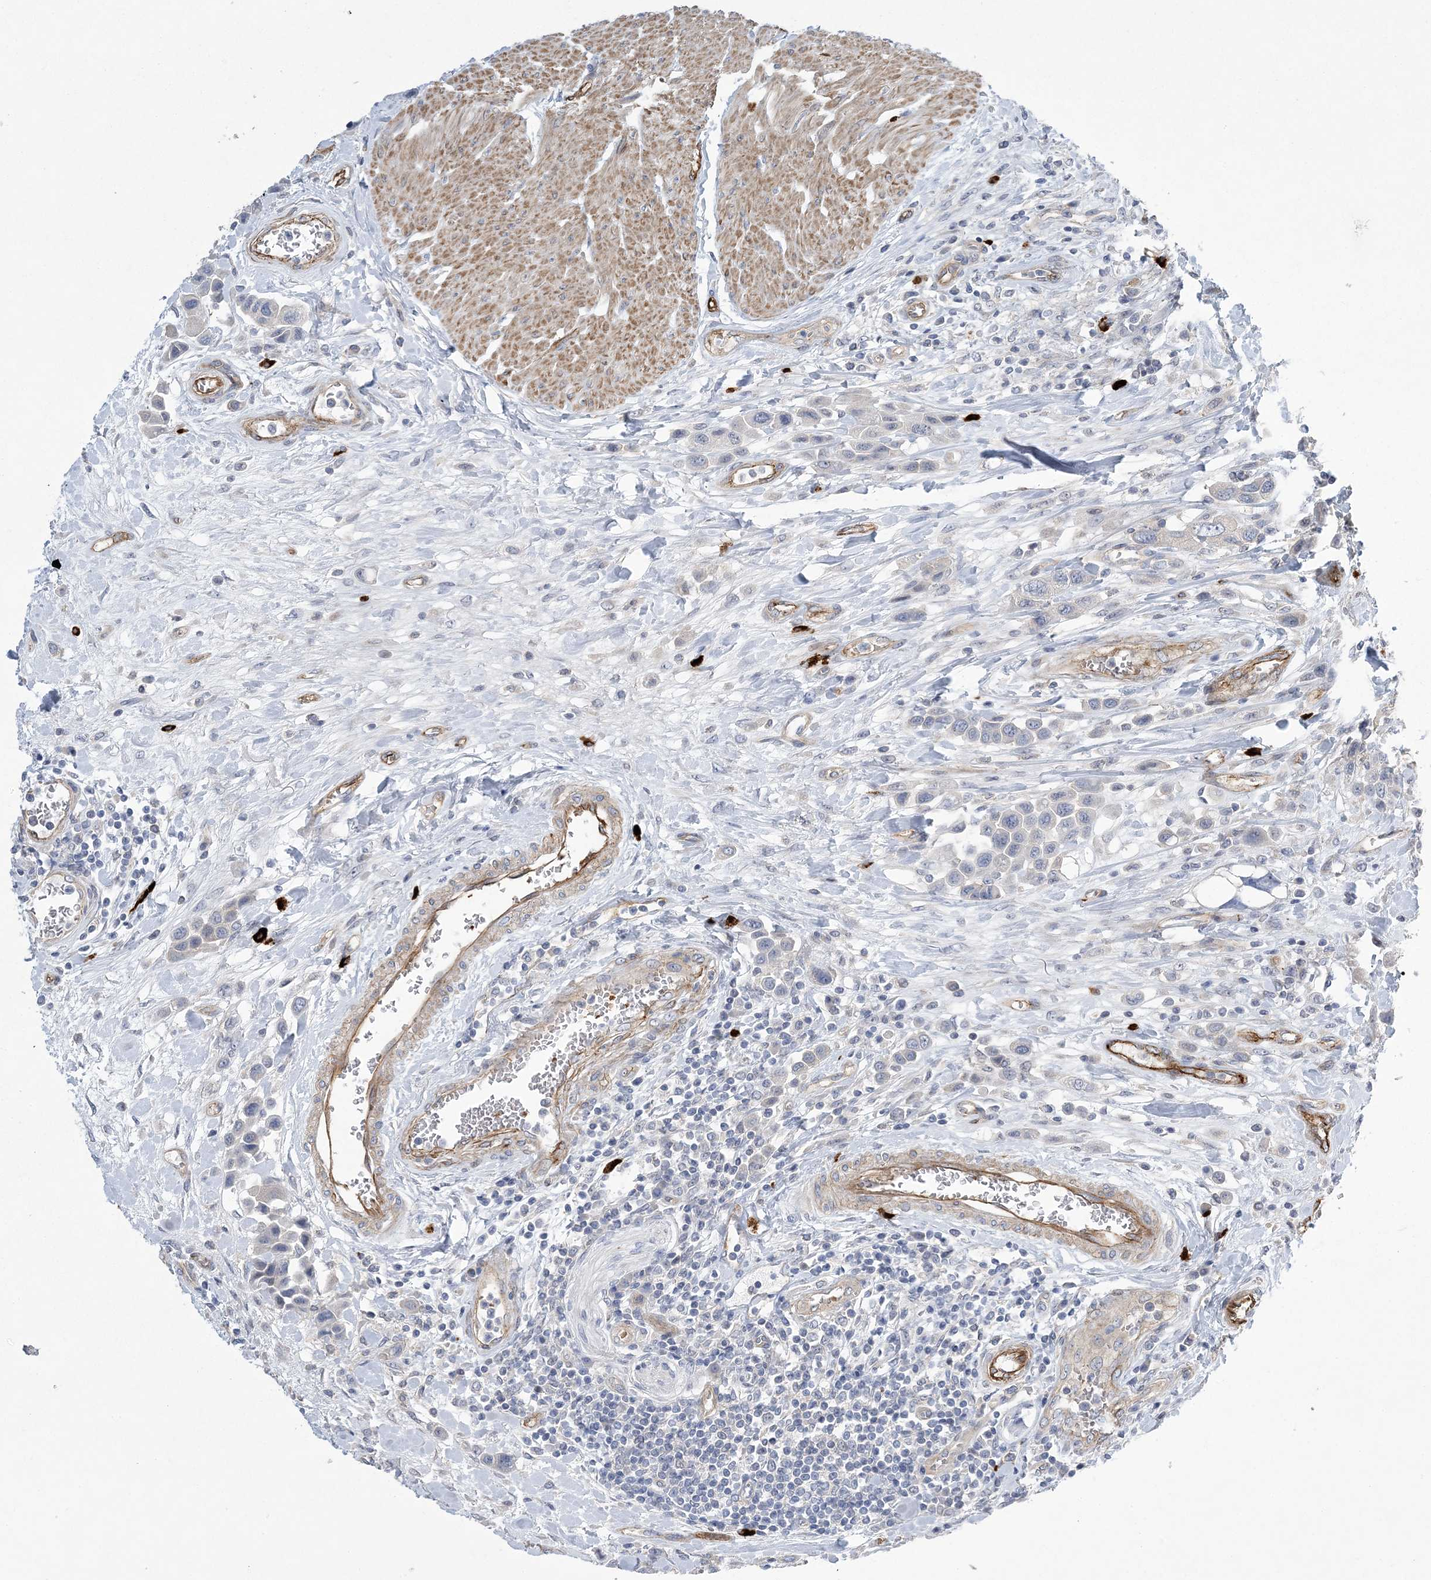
{"staining": {"intensity": "negative", "quantity": "none", "location": "none"}, "tissue": "urothelial cancer", "cell_type": "Tumor cells", "image_type": "cancer", "snomed": [{"axis": "morphology", "description": "Urothelial carcinoma, High grade"}, {"axis": "topography", "description": "Urinary bladder"}], "caption": "Tumor cells are negative for brown protein staining in urothelial cancer. (Immunohistochemistry, brightfield microscopy, high magnification).", "gene": "CALN1", "patient": {"sex": "male", "age": 50}}